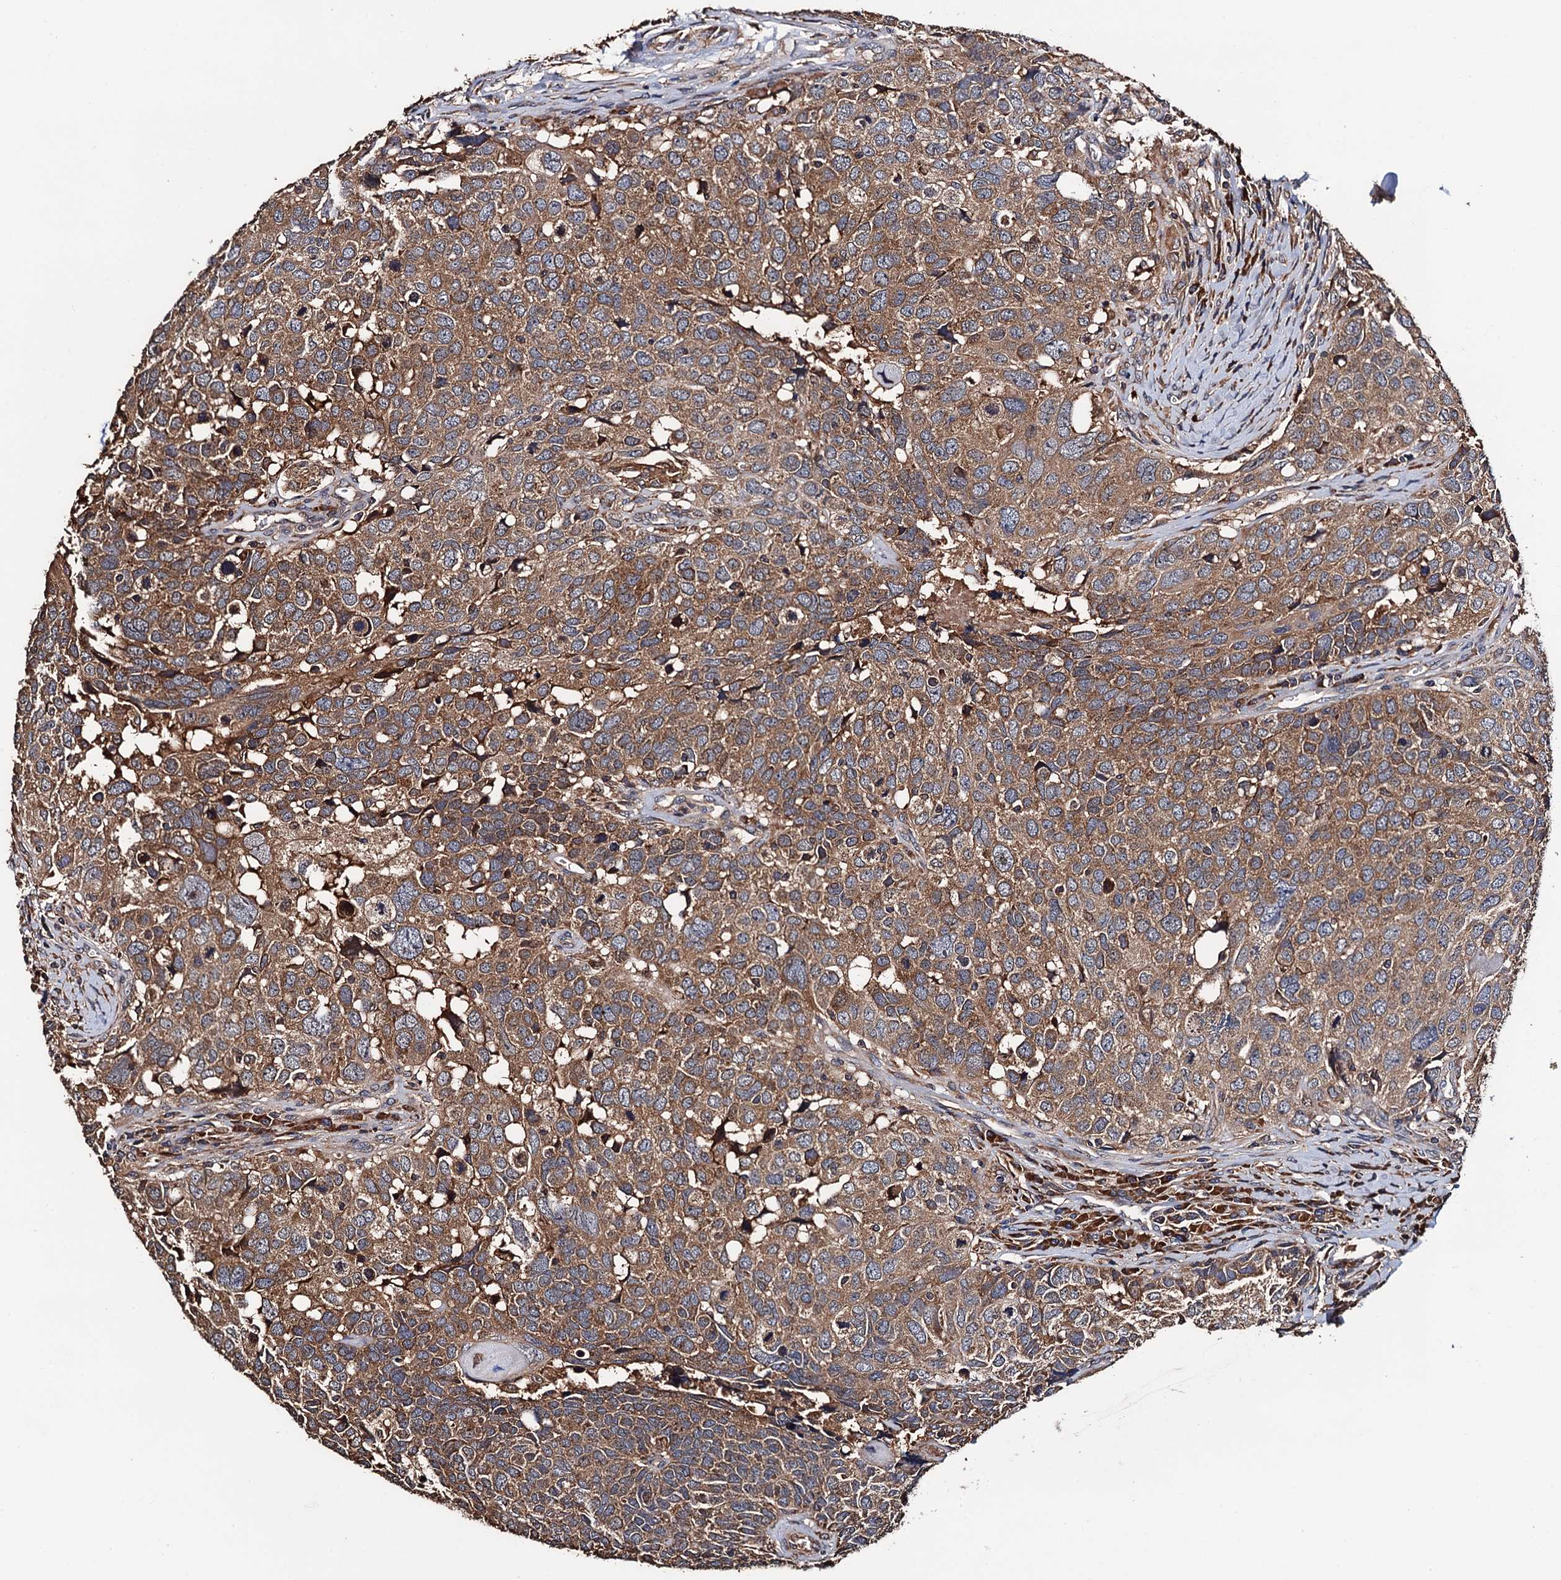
{"staining": {"intensity": "moderate", "quantity": ">75%", "location": "cytoplasmic/membranous"}, "tissue": "head and neck cancer", "cell_type": "Tumor cells", "image_type": "cancer", "snomed": [{"axis": "morphology", "description": "Squamous cell carcinoma, NOS"}, {"axis": "topography", "description": "Head-Neck"}], "caption": "A histopathology image showing moderate cytoplasmic/membranous expression in approximately >75% of tumor cells in head and neck squamous cell carcinoma, as visualized by brown immunohistochemical staining.", "gene": "RGS11", "patient": {"sex": "male", "age": 66}}